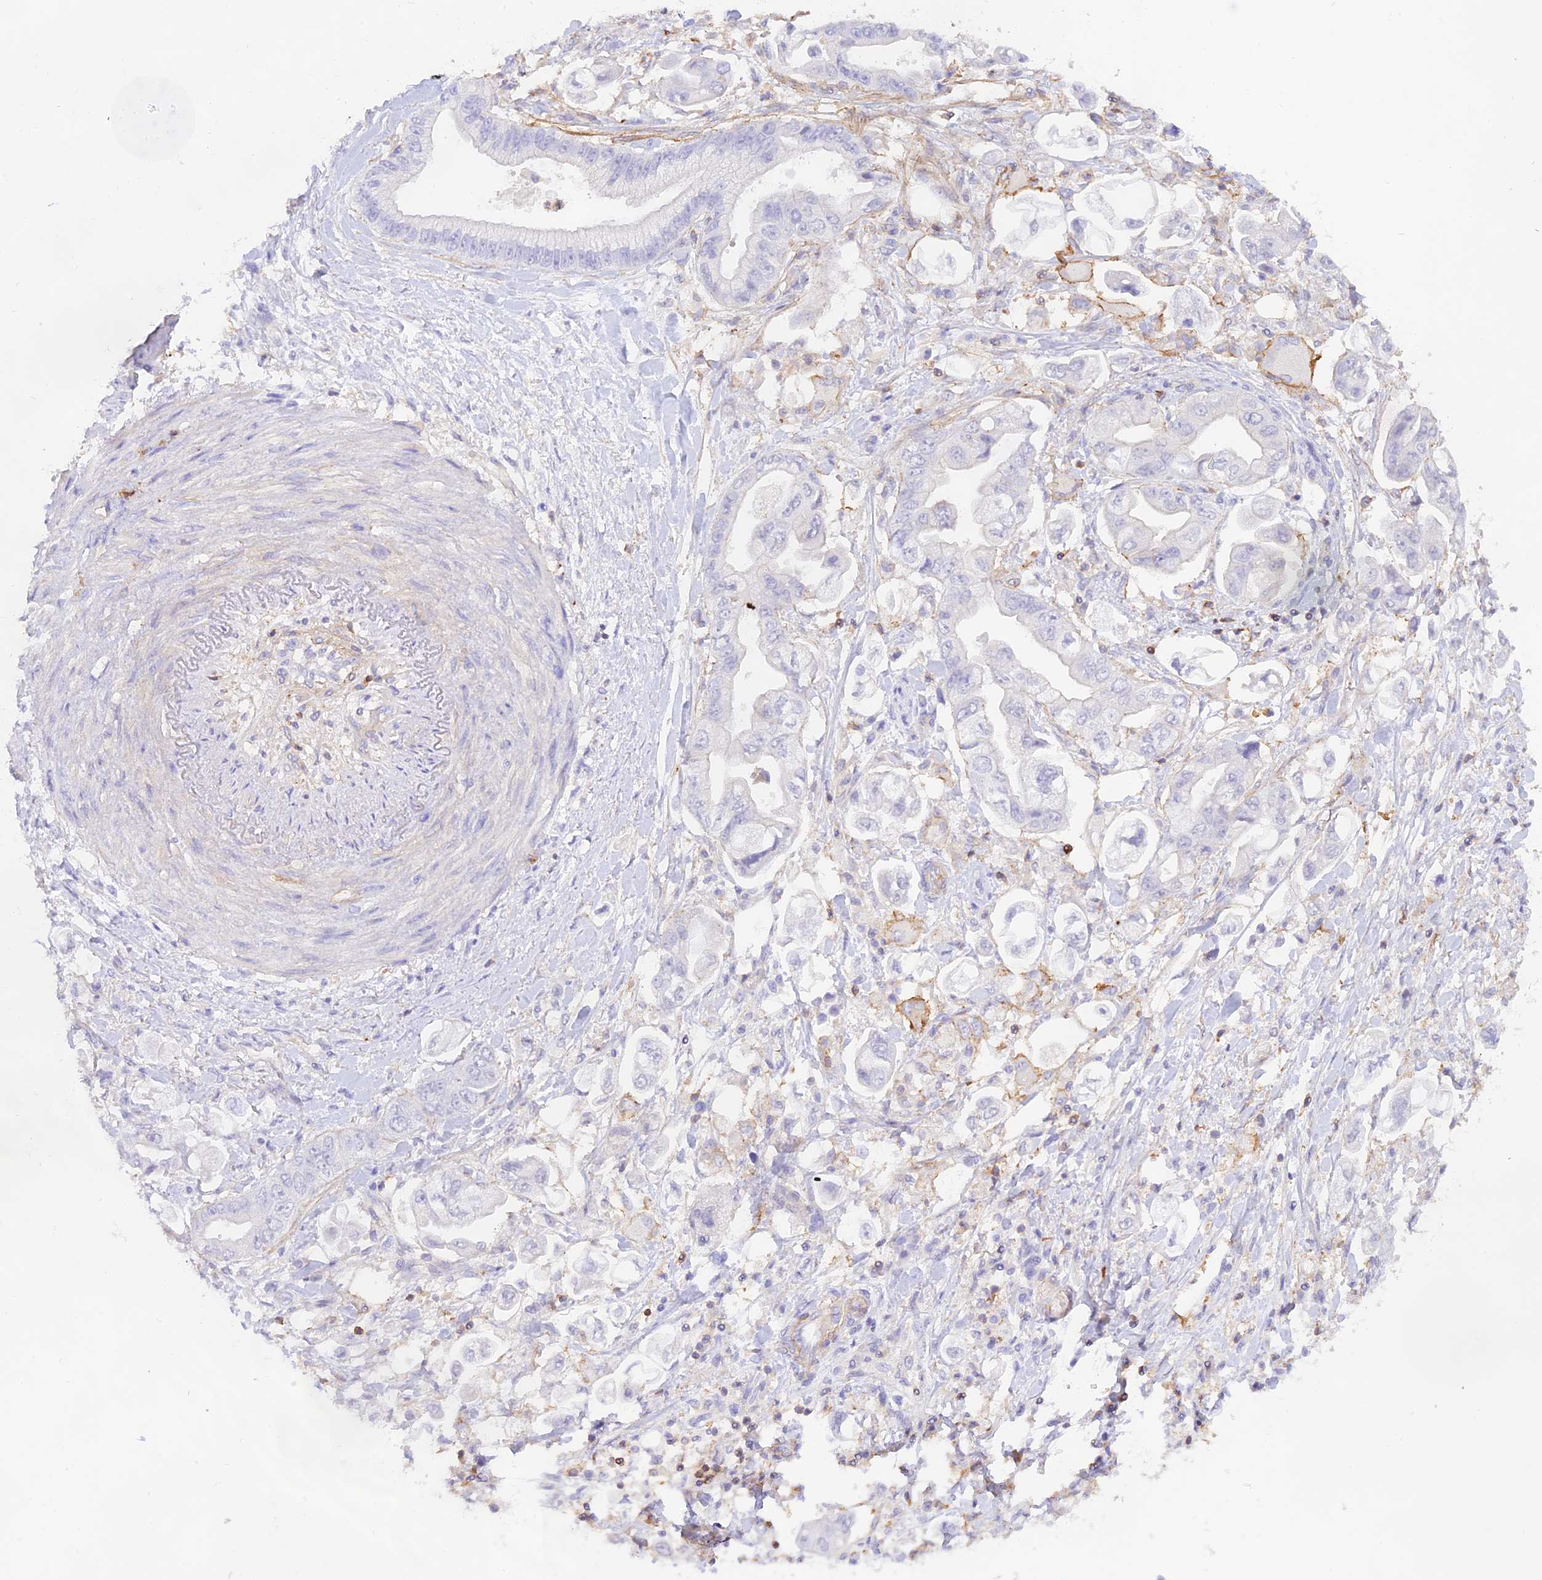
{"staining": {"intensity": "negative", "quantity": "none", "location": "none"}, "tissue": "stomach cancer", "cell_type": "Tumor cells", "image_type": "cancer", "snomed": [{"axis": "morphology", "description": "Adenocarcinoma, NOS"}, {"axis": "topography", "description": "Stomach"}], "caption": "IHC photomicrograph of neoplastic tissue: human stomach adenocarcinoma stained with DAB exhibits no significant protein expression in tumor cells.", "gene": "DENND1C", "patient": {"sex": "male", "age": 62}}